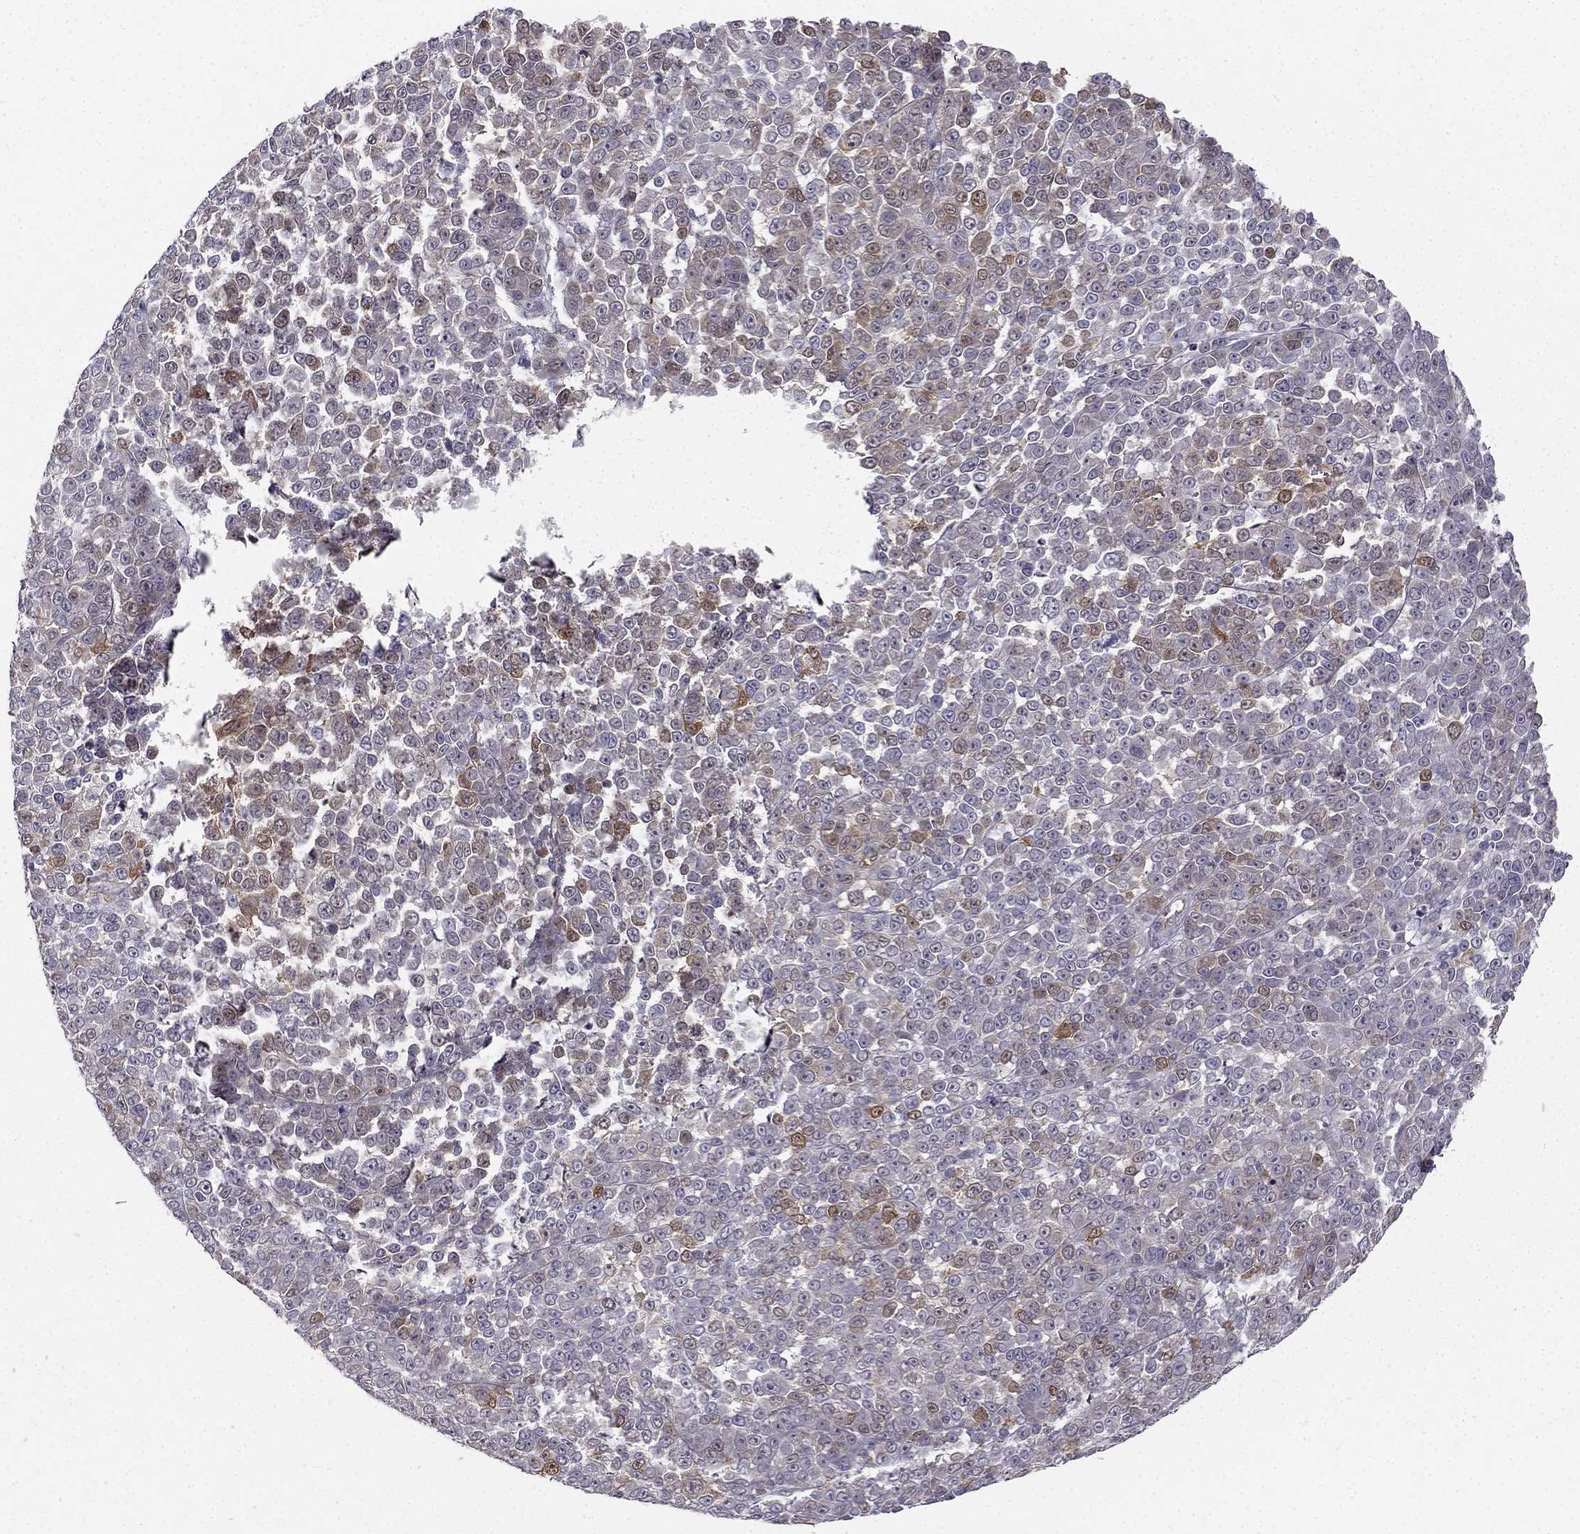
{"staining": {"intensity": "moderate", "quantity": "<25%", "location": "cytoplasmic/membranous"}, "tissue": "melanoma", "cell_type": "Tumor cells", "image_type": "cancer", "snomed": [{"axis": "morphology", "description": "Malignant melanoma, NOS"}, {"axis": "topography", "description": "Skin"}], "caption": "Immunohistochemistry (IHC) micrograph of neoplastic tissue: human malignant melanoma stained using IHC shows low levels of moderate protein expression localized specifically in the cytoplasmic/membranous of tumor cells, appearing as a cytoplasmic/membranous brown color.", "gene": "NQO1", "patient": {"sex": "female", "age": 95}}